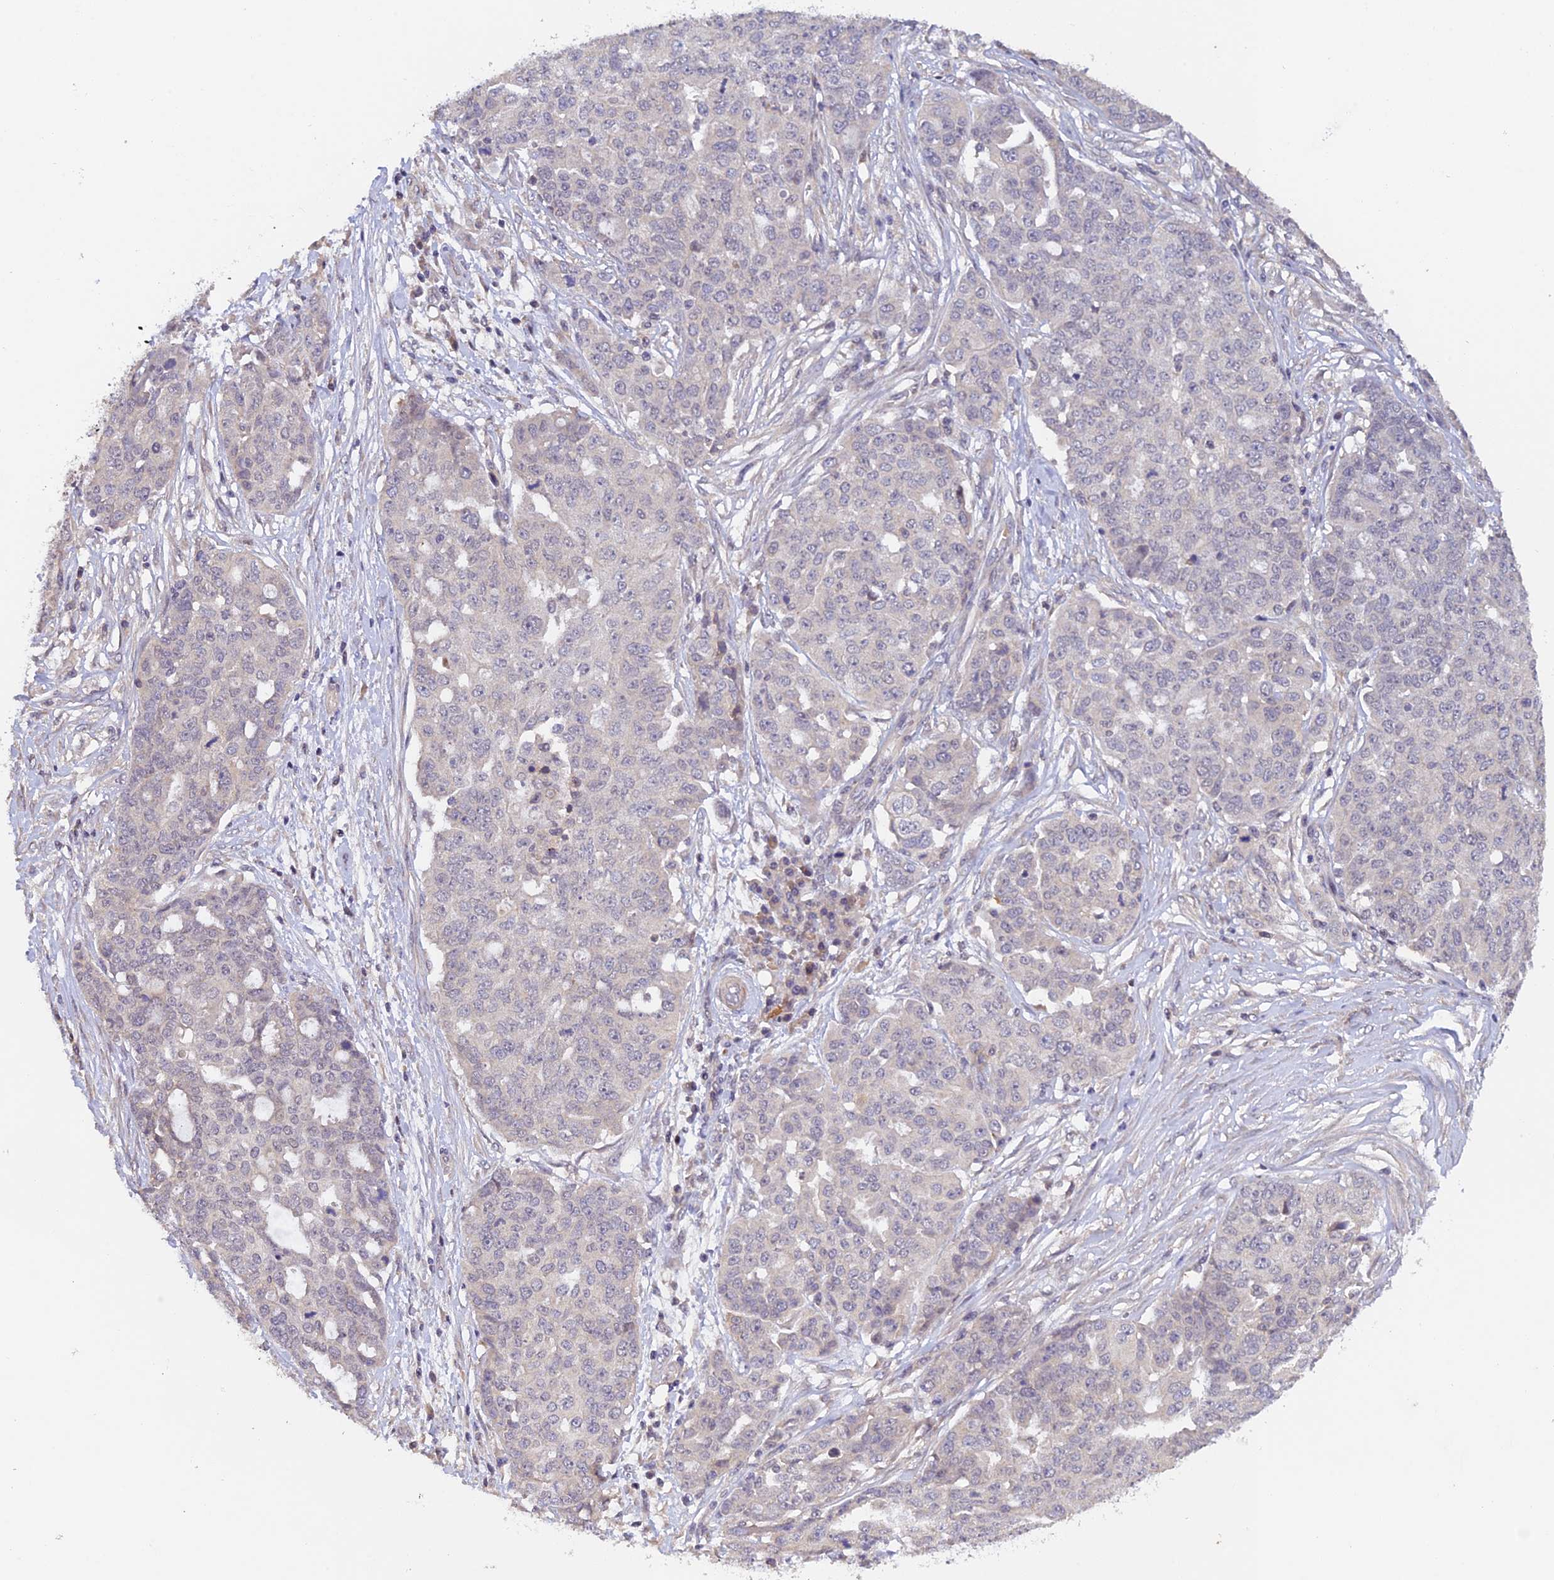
{"staining": {"intensity": "negative", "quantity": "none", "location": "none"}, "tissue": "ovarian cancer", "cell_type": "Tumor cells", "image_type": "cancer", "snomed": [{"axis": "morphology", "description": "Cystadenocarcinoma, serous, NOS"}, {"axis": "topography", "description": "Soft tissue"}, {"axis": "topography", "description": "Ovary"}], "caption": "Immunohistochemical staining of human ovarian serous cystadenocarcinoma shows no significant positivity in tumor cells. (Brightfield microscopy of DAB (3,3'-diaminobenzidine) IHC at high magnification).", "gene": "CWH43", "patient": {"sex": "female", "age": 57}}